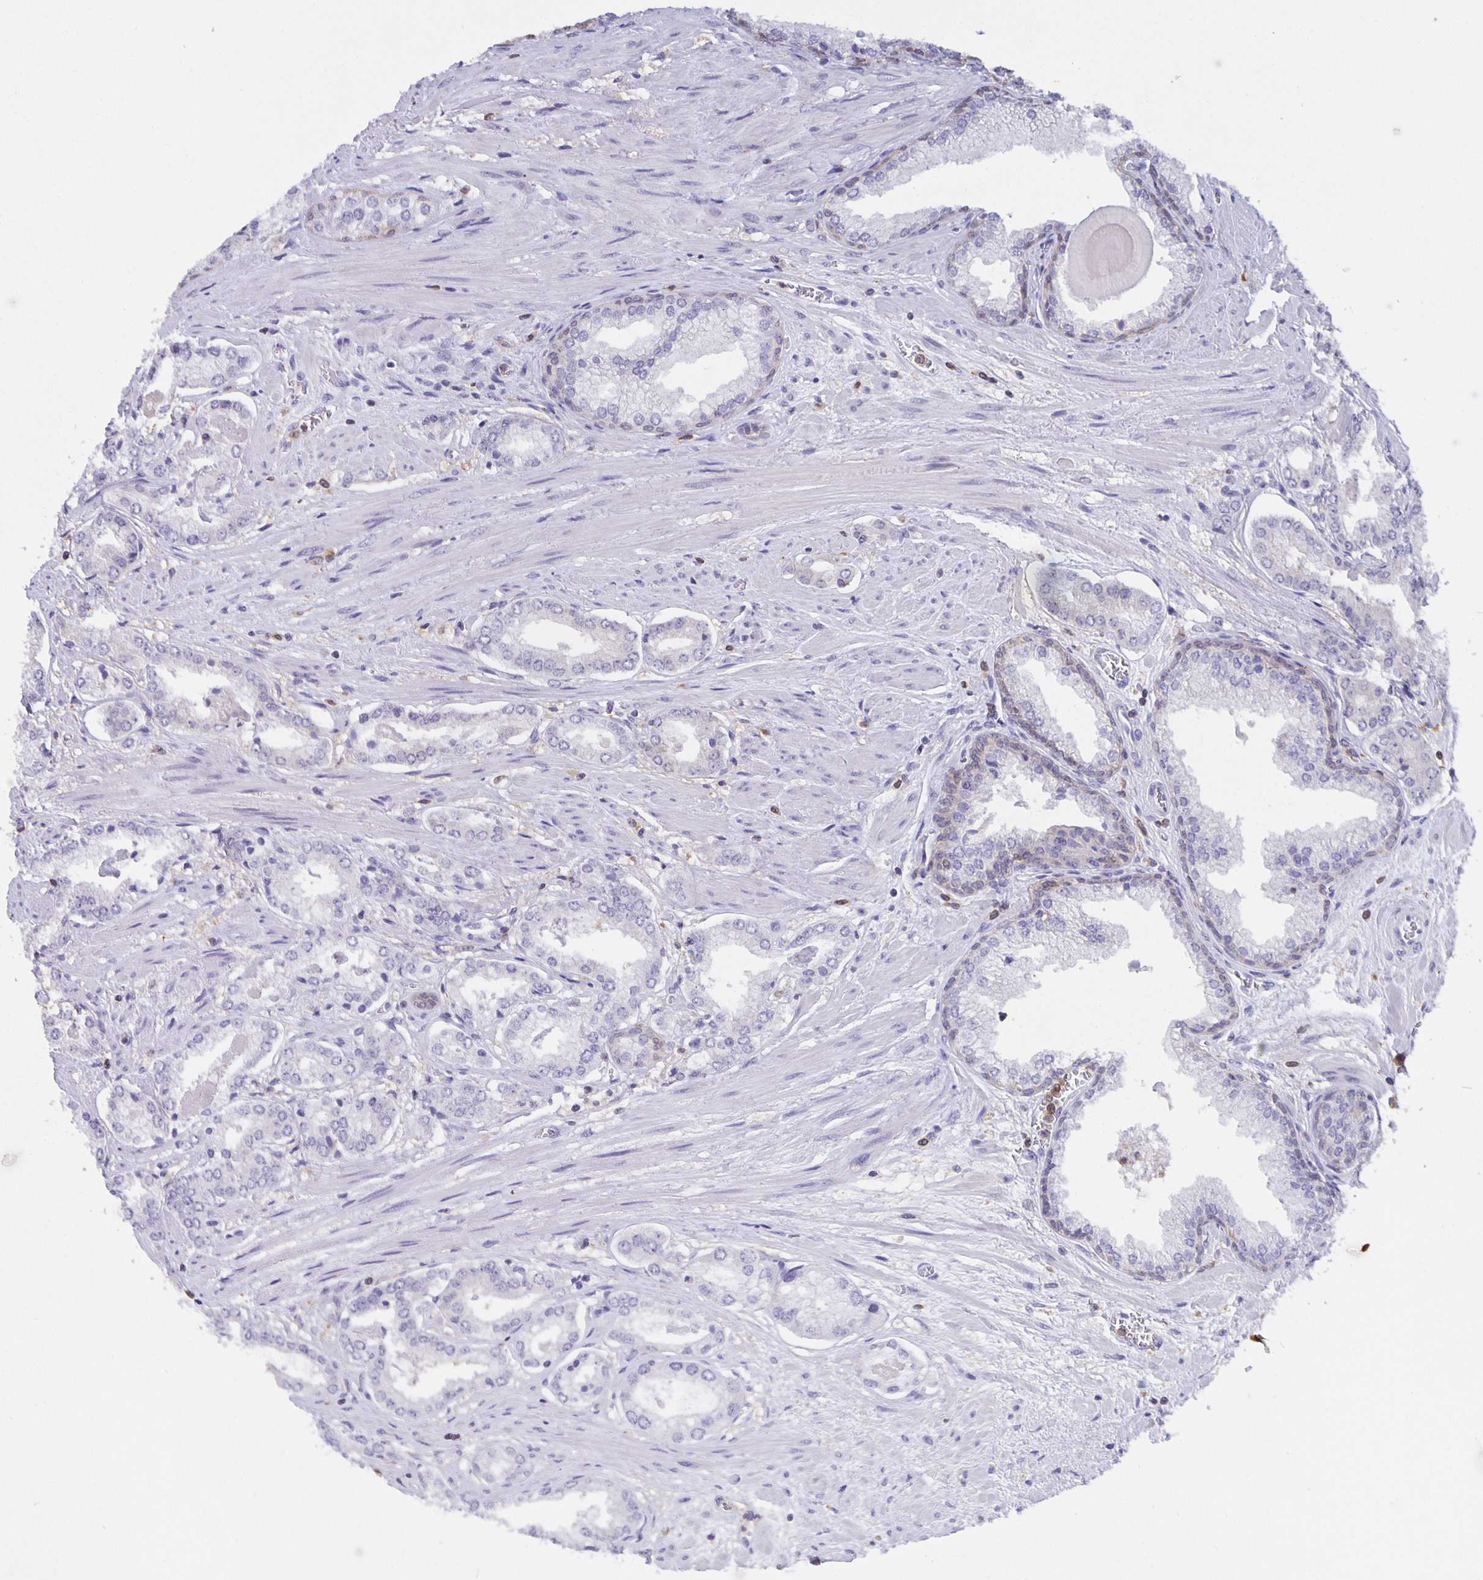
{"staining": {"intensity": "negative", "quantity": "none", "location": "none"}, "tissue": "prostate cancer", "cell_type": "Tumor cells", "image_type": "cancer", "snomed": [{"axis": "morphology", "description": "Adenocarcinoma, Low grade"}, {"axis": "topography", "description": "Prostate"}], "caption": "High power microscopy image of an immunohistochemistry photomicrograph of prostate low-grade adenocarcinoma, revealing no significant staining in tumor cells. Brightfield microscopy of immunohistochemistry (IHC) stained with DAB (3,3'-diaminobenzidine) (brown) and hematoxylin (blue), captured at high magnification.", "gene": "MARCHF6", "patient": {"sex": "male", "age": 64}}